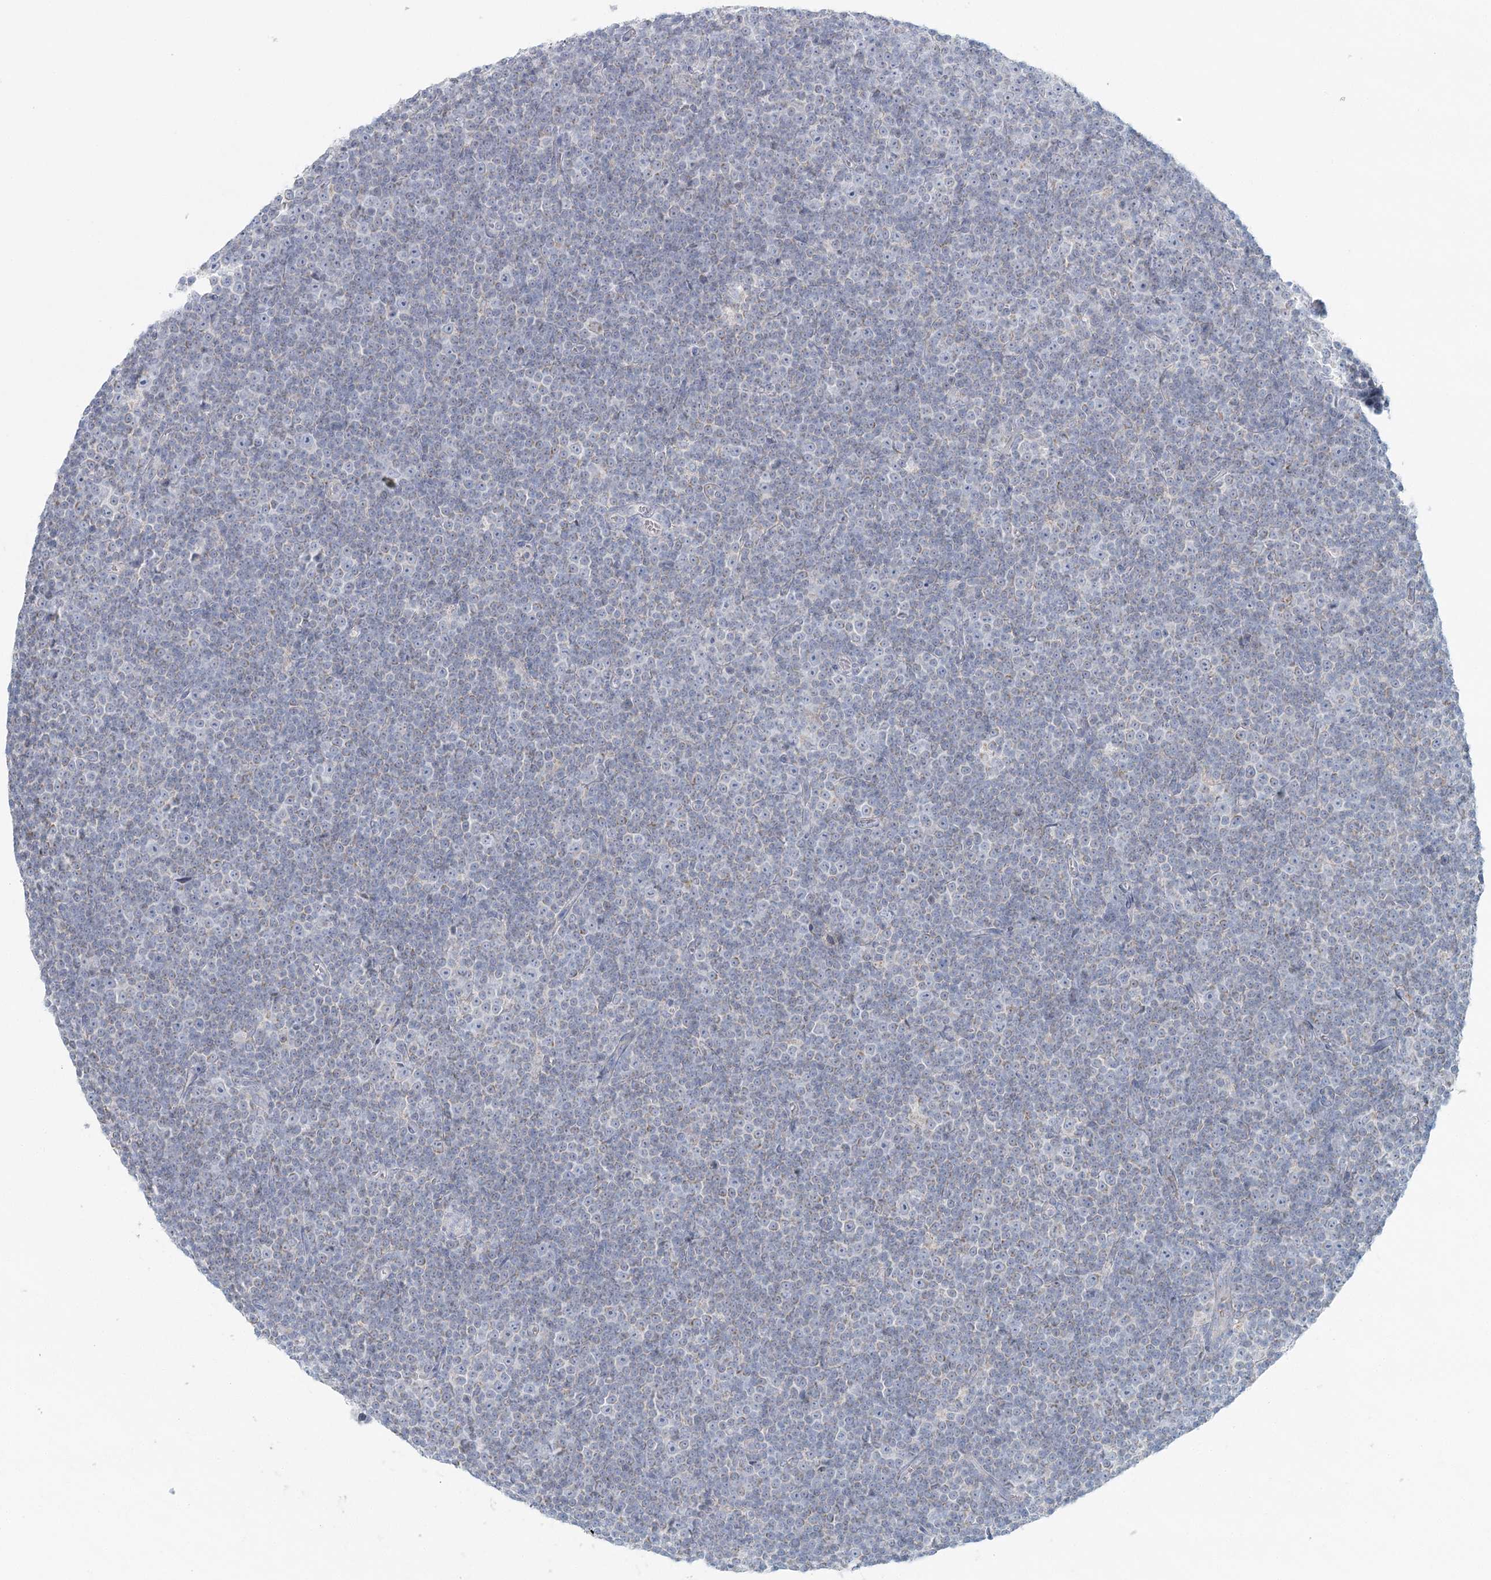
{"staining": {"intensity": "negative", "quantity": "none", "location": "none"}, "tissue": "lymphoma", "cell_type": "Tumor cells", "image_type": "cancer", "snomed": [{"axis": "morphology", "description": "Malignant lymphoma, non-Hodgkin's type, Low grade"}, {"axis": "topography", "description": "Lymph node"}], "caption": "Lymphoma was stained to show a protein in brown. There is no significant staining in tumor cells.", "gene": "BPHL", "patient": {"sex": "female", "age": 67}}